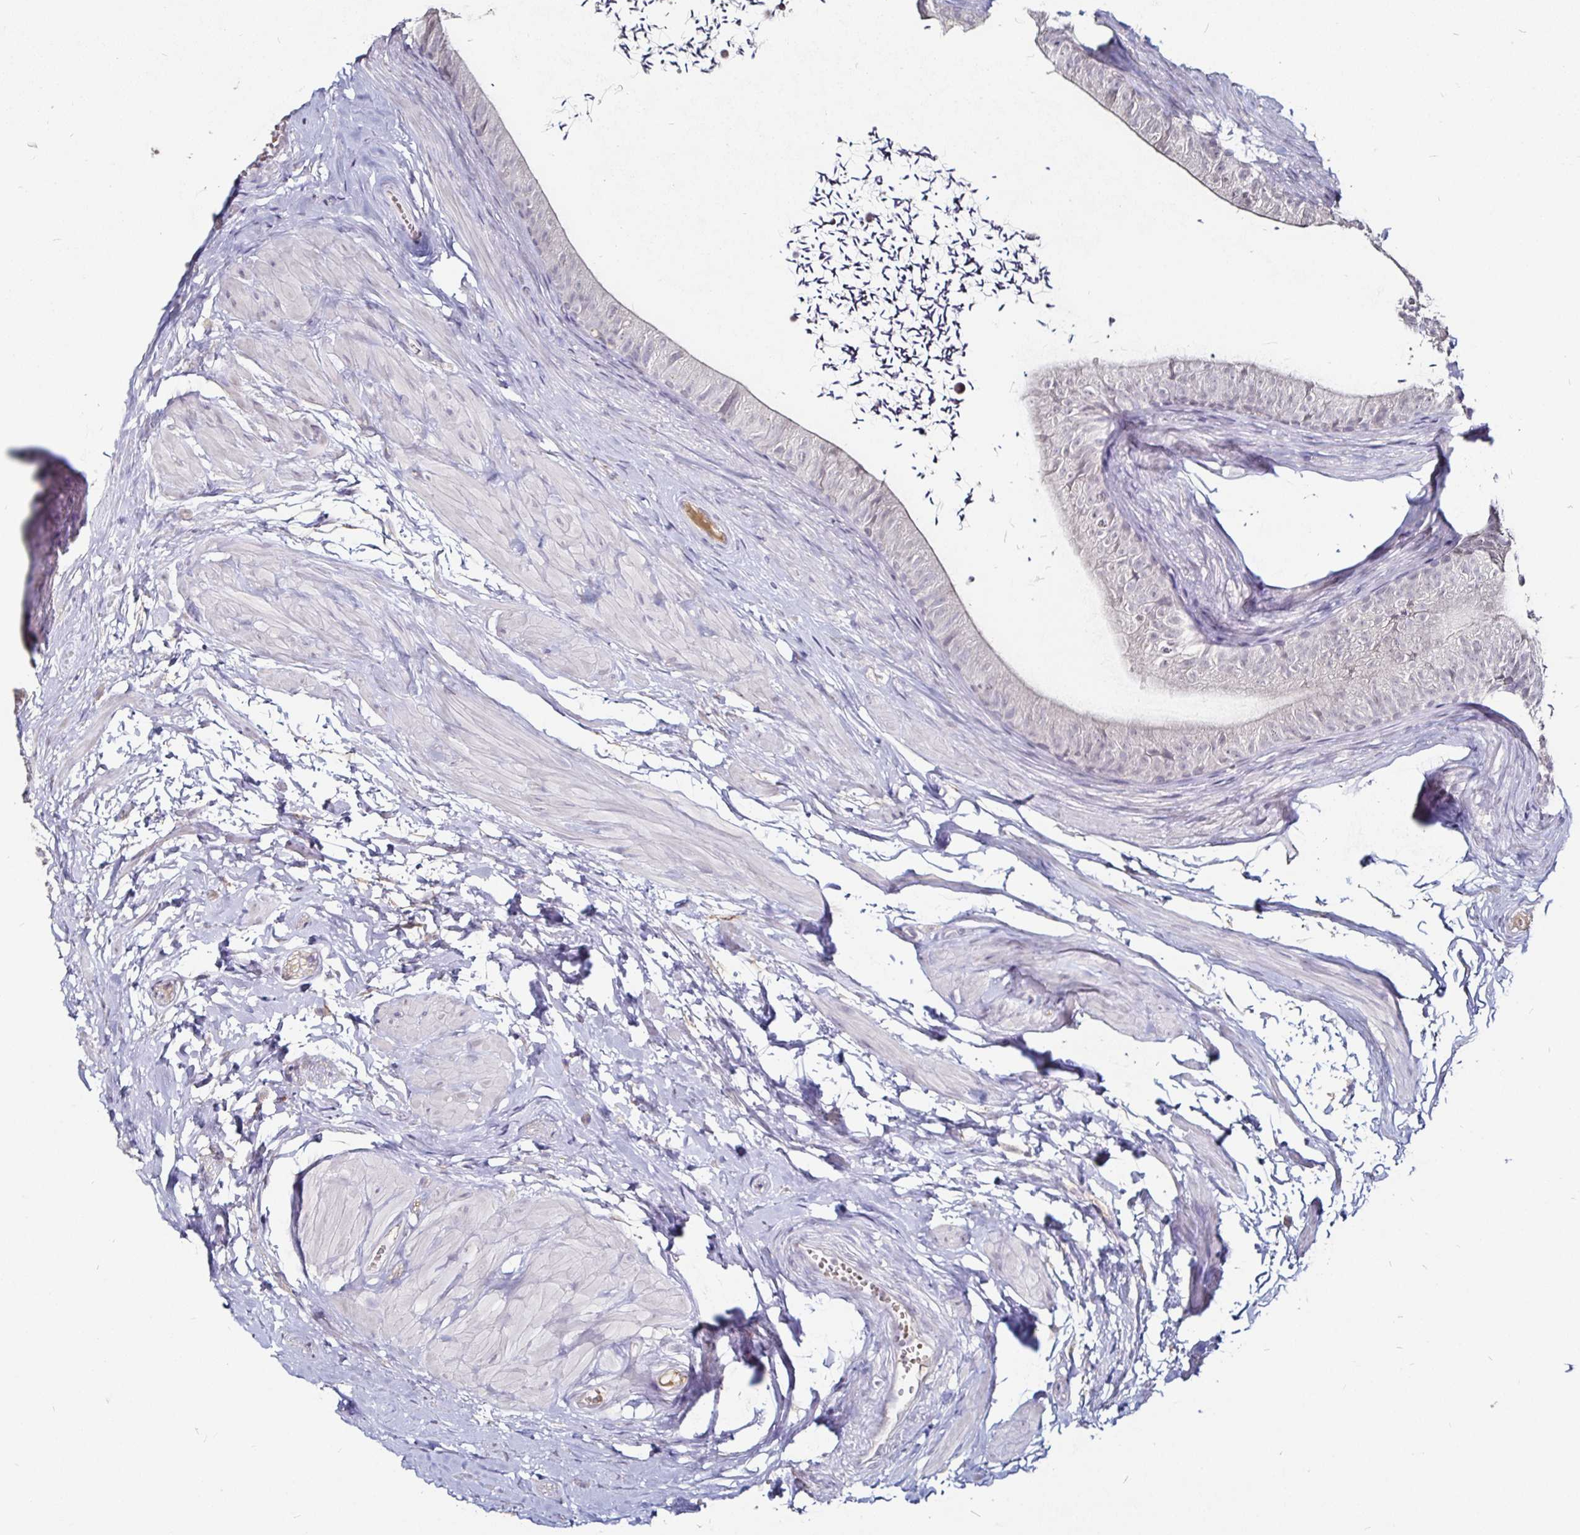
{"staining": {"intensity": "weak", "quantity": "<25%", "location": "nuclear"}, "tissue": "epididymis", "cell_type": "Glandular cells", "image_type": "normal", "snomed": [{"axis": "morphology", "description": "Normal tissue, NOS"}, {"axis": "topography", "description": "Epididymis, spermatic cord, NOS"}, {"axis": "topography", "description": "Epididymis"}, {"axis": "topography", "description": "Peripheral nerve tissue"}], "caption": "This is a photomicrograph of IHC staining of unremarkable epididymis, which shows no expression in glandular cells. The staining is performed using DAB brown chromogen with nuclei counter-stained in using hematoxylin.", "gene": "FAIM2", "patient": {"sex": "male", "age": 29}}